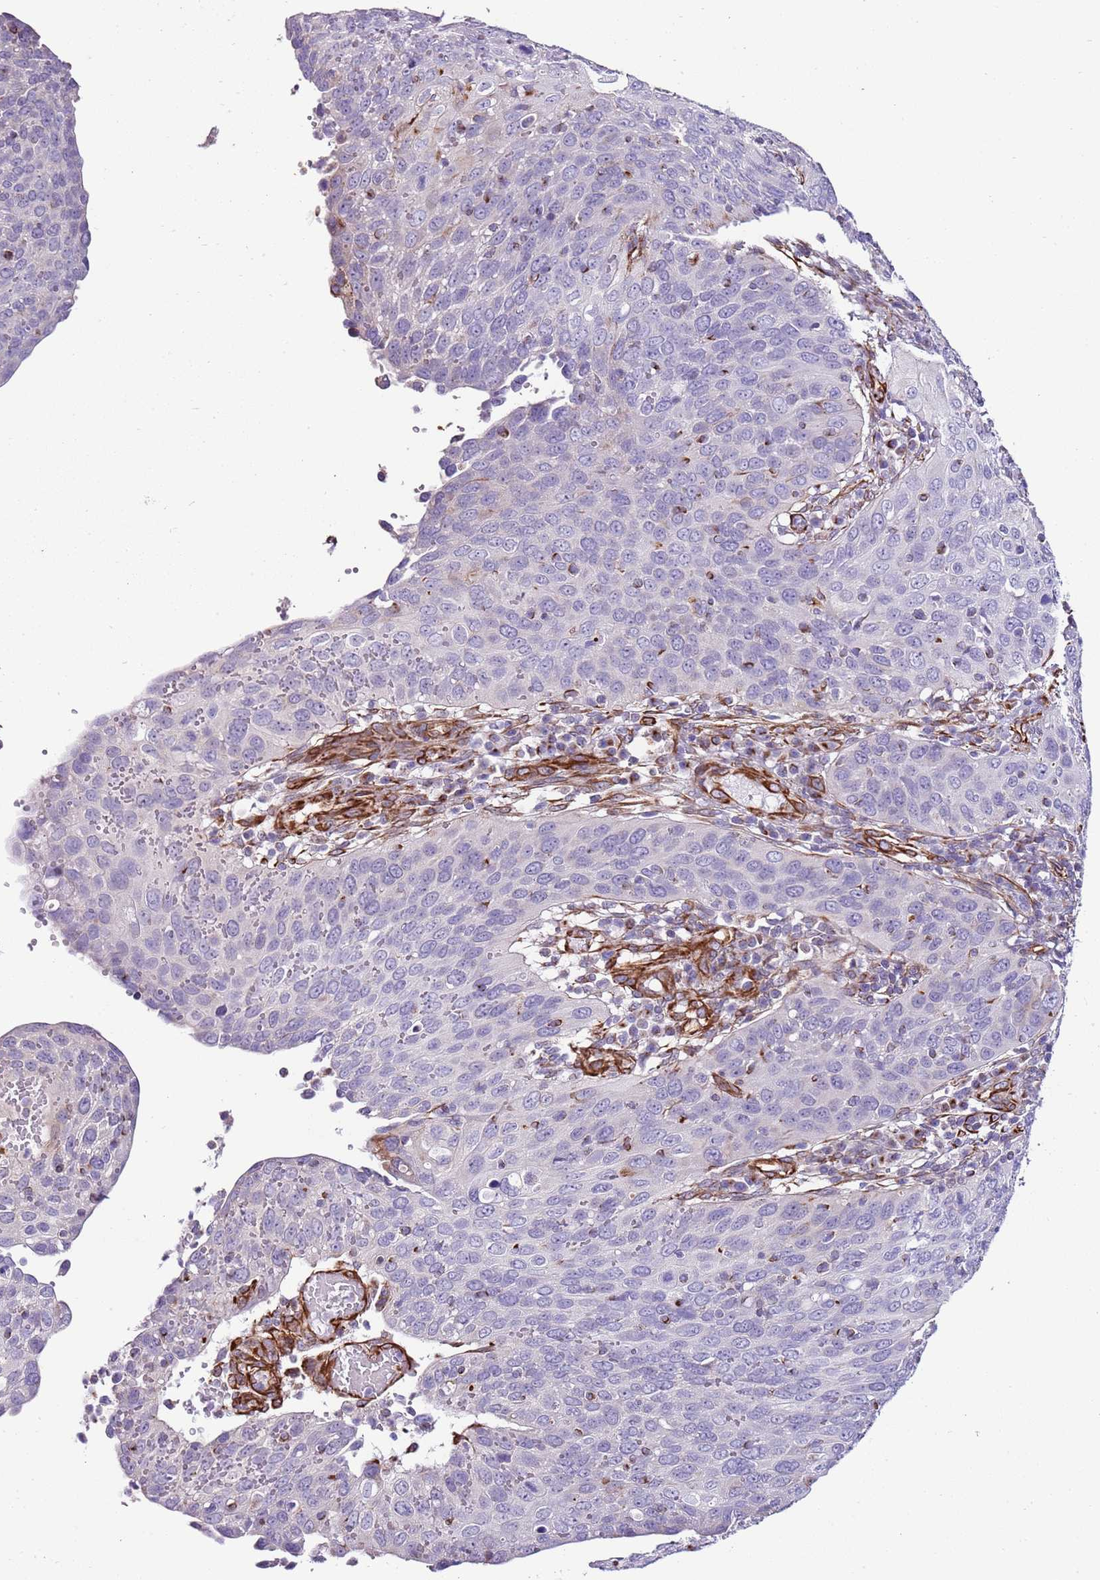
{"staining": {"intensity": "negative", "quantity": "none", "location": "none"}, "tissue": "cervical cancer", "cell_type": "Tumor cells", "image_type": "cancer", "snomed": [{"axis": "morphology", "description": "Squamous cell carcinoma, NOS"}, {"axis": "topography", "description": "Cervix"}], "caption": "This is an immunohistochemistry (IHC) photomicrograph of human cervical cancer (squamous cell carcinoma). There is no positivity in tumor cells.", "gene": "ZNF786", "patient": {"sex": "female", "age": 36}}